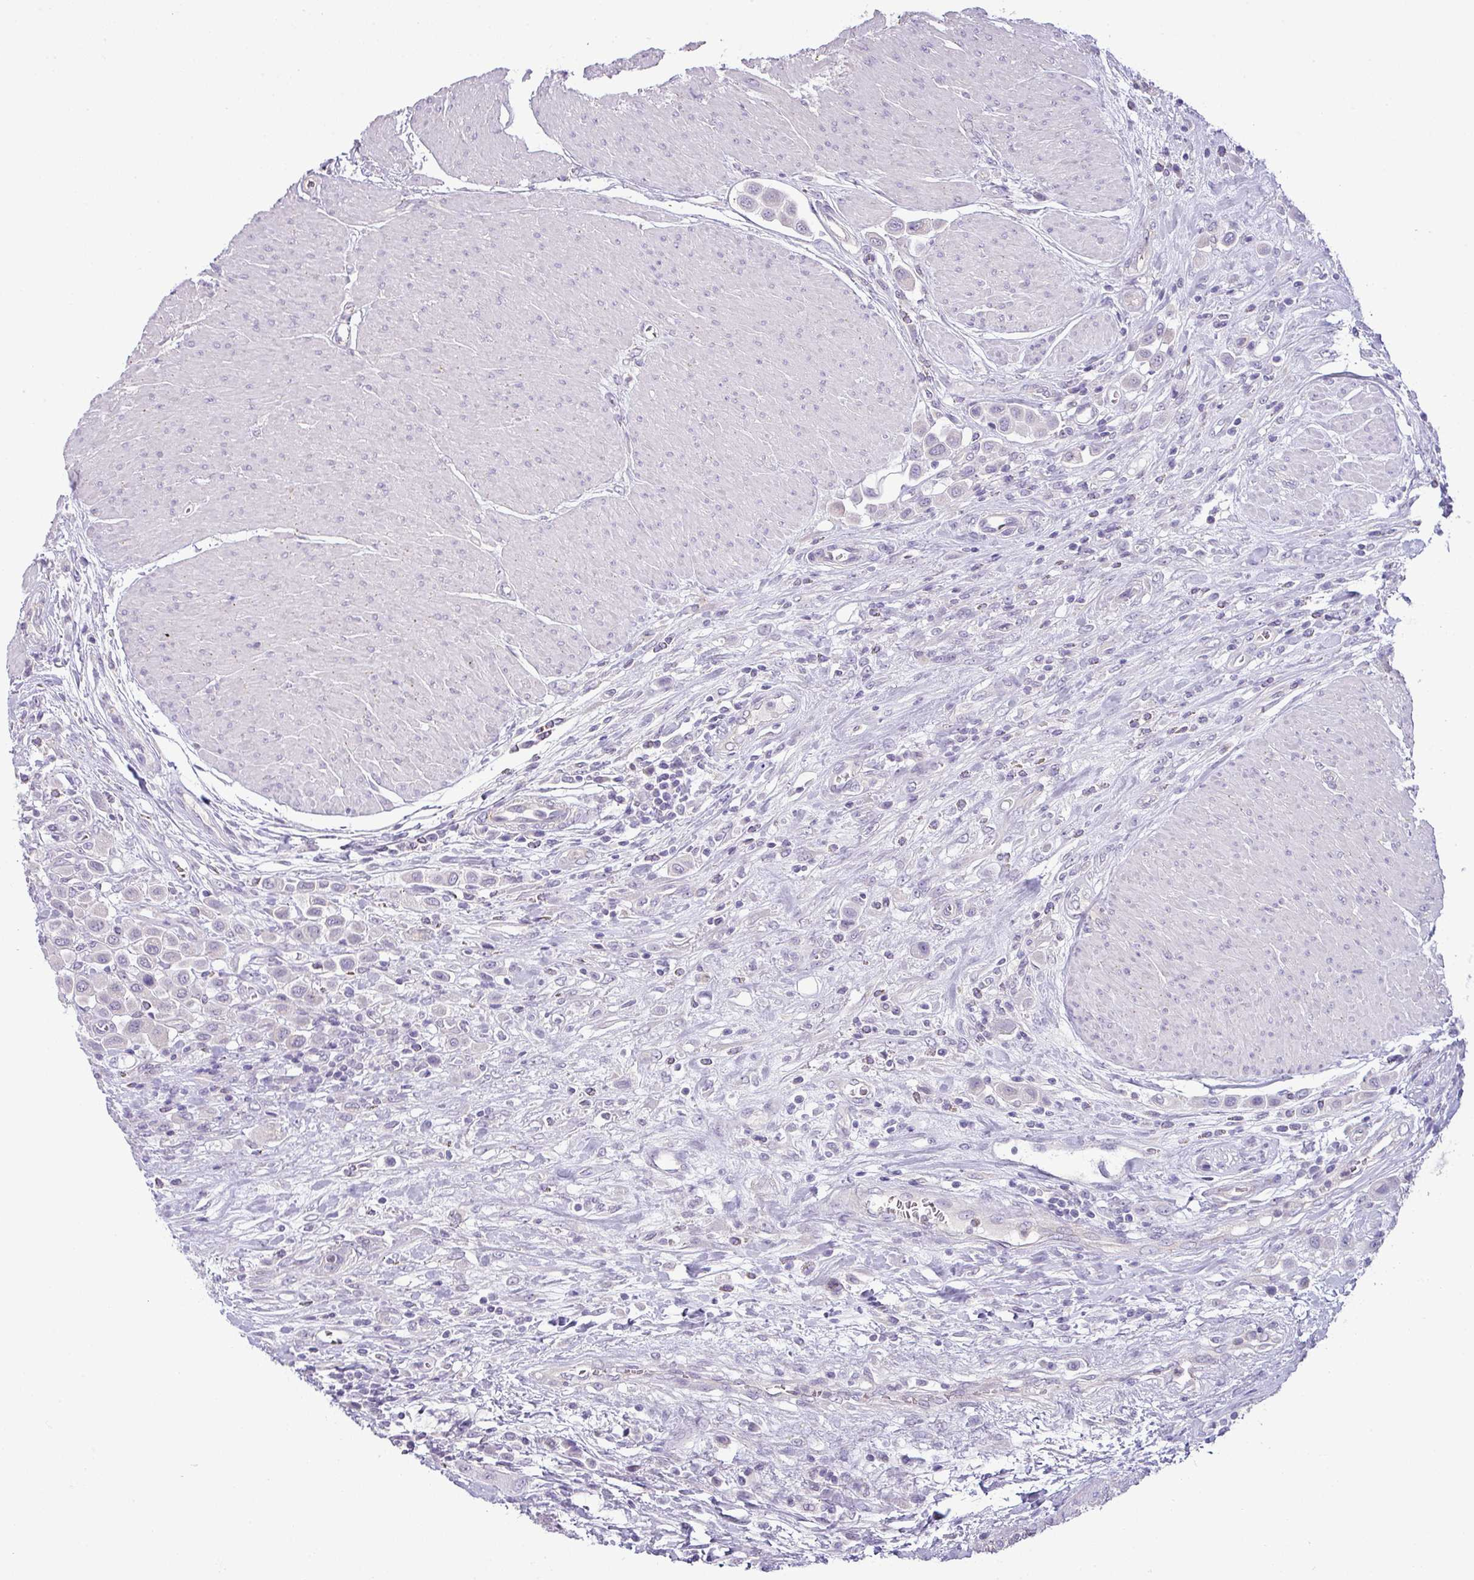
{"staining": {"intensity": "negative", "quantity": "none", "location": "none"}, "tissue": "urothelial cancer", "cell_type": "Tumor cells", "image_type": "cancer", "snomed": [{"axis": "morphology", "description": "Urothelial carcinoma, High grade"}, {"axis": "topography", "description": "Urinary bladder"}], "caption": "There is no significant positivity in tumor cells of urothelial carcinoma (high-grade).", "gene": "HBEGF", "patient": {"sex": "male", "age": 50}}